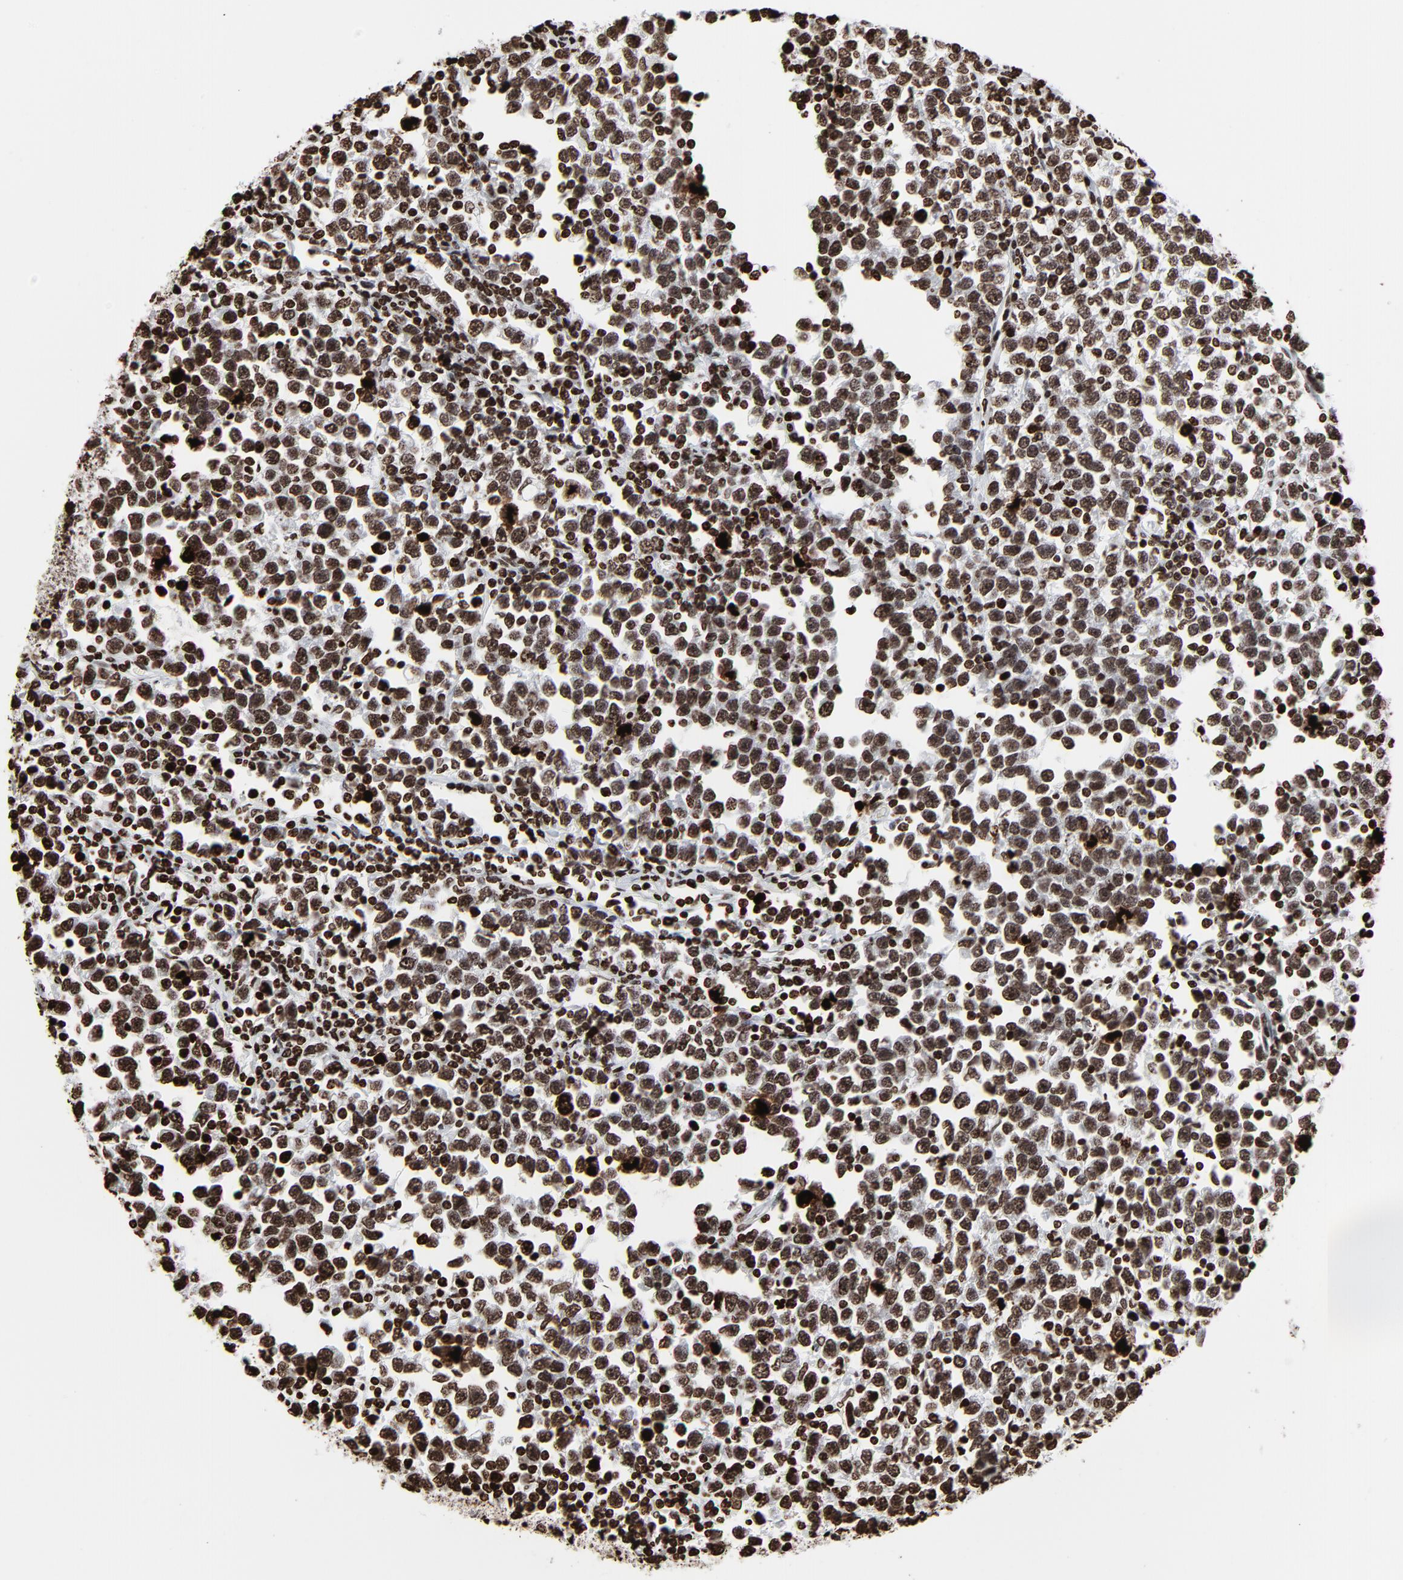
{"staining": {"intensity": "strong", "quantity": ">75%", "location": "nuclear"}, "tissue": "testis cancer", "cell_type": "Tumor cells", "image_type": "cancer", "snomed": [{"axis": "morphology", "description": "Seminoma, NOS"}, {"axis": "topography", "description": "Testis"}], "caption": "Strong nuclear staining is identified in approximately >75% of tumor cells in testis cancer. (DAB = brown stain, brightfield microscopy at high magnification).", "gene": "H3-4", "patient": {"sex": "male", "age": 43}}